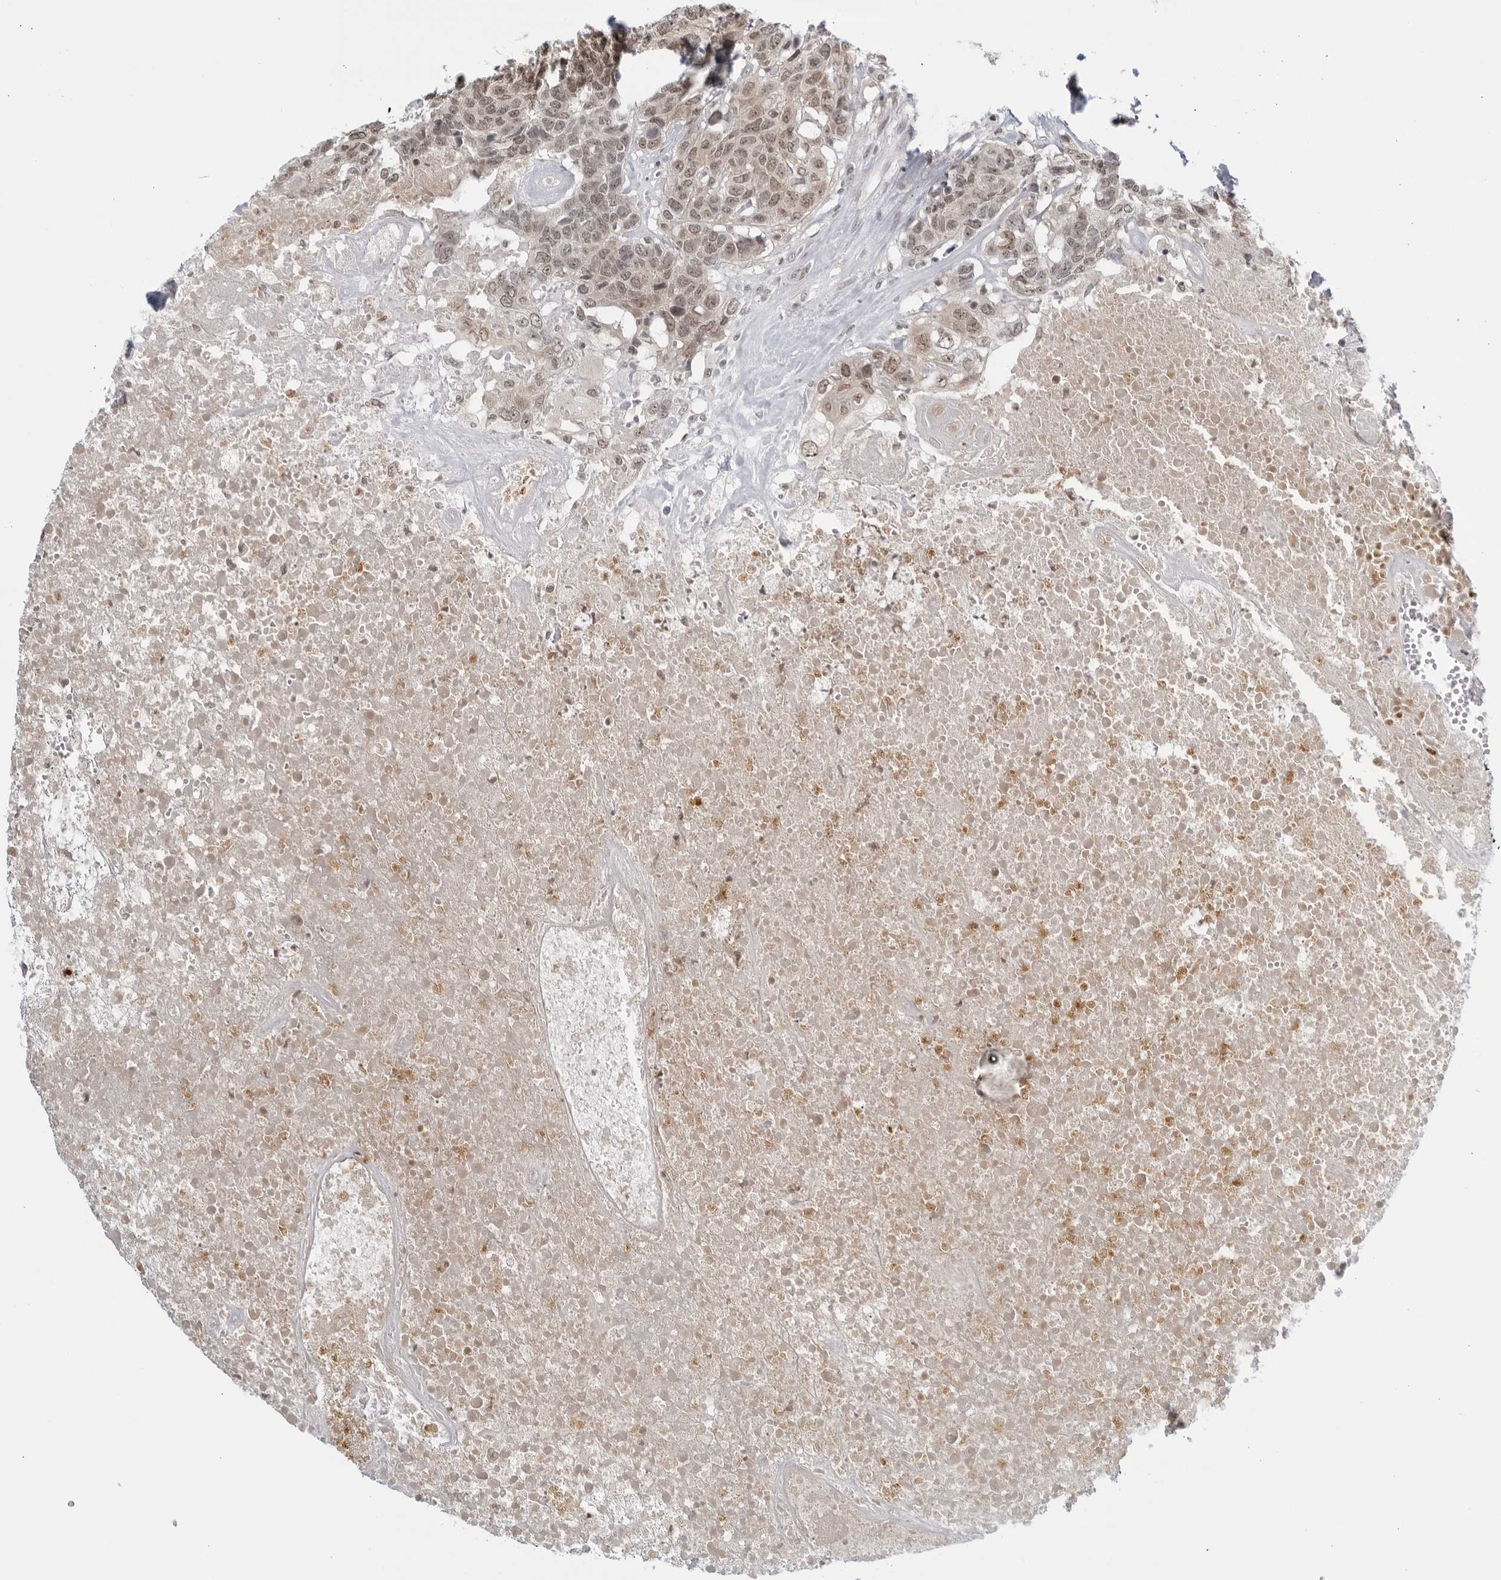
{"staining": {"intensity": "moderate", "quantity": ">75%", "location": "nuclear"}, "tissue": "head and neck cancer", "cell_type": "Tumor cells", "image_type": "cancer", "snomed": [{"axis": "morphology", "description": "Squamous cell carcinoma, NOS"}, {"axis": "topography", "description": "Head-Neck"}], "caption": "Immunohistochemical staining of squamous cell carcinoma (head and neck) reveals moderate nuclear protein expression in approximately >75% of tumor cells.", "gene": "CC2D1B", "patient": {"sex": "male", "age": 66}}